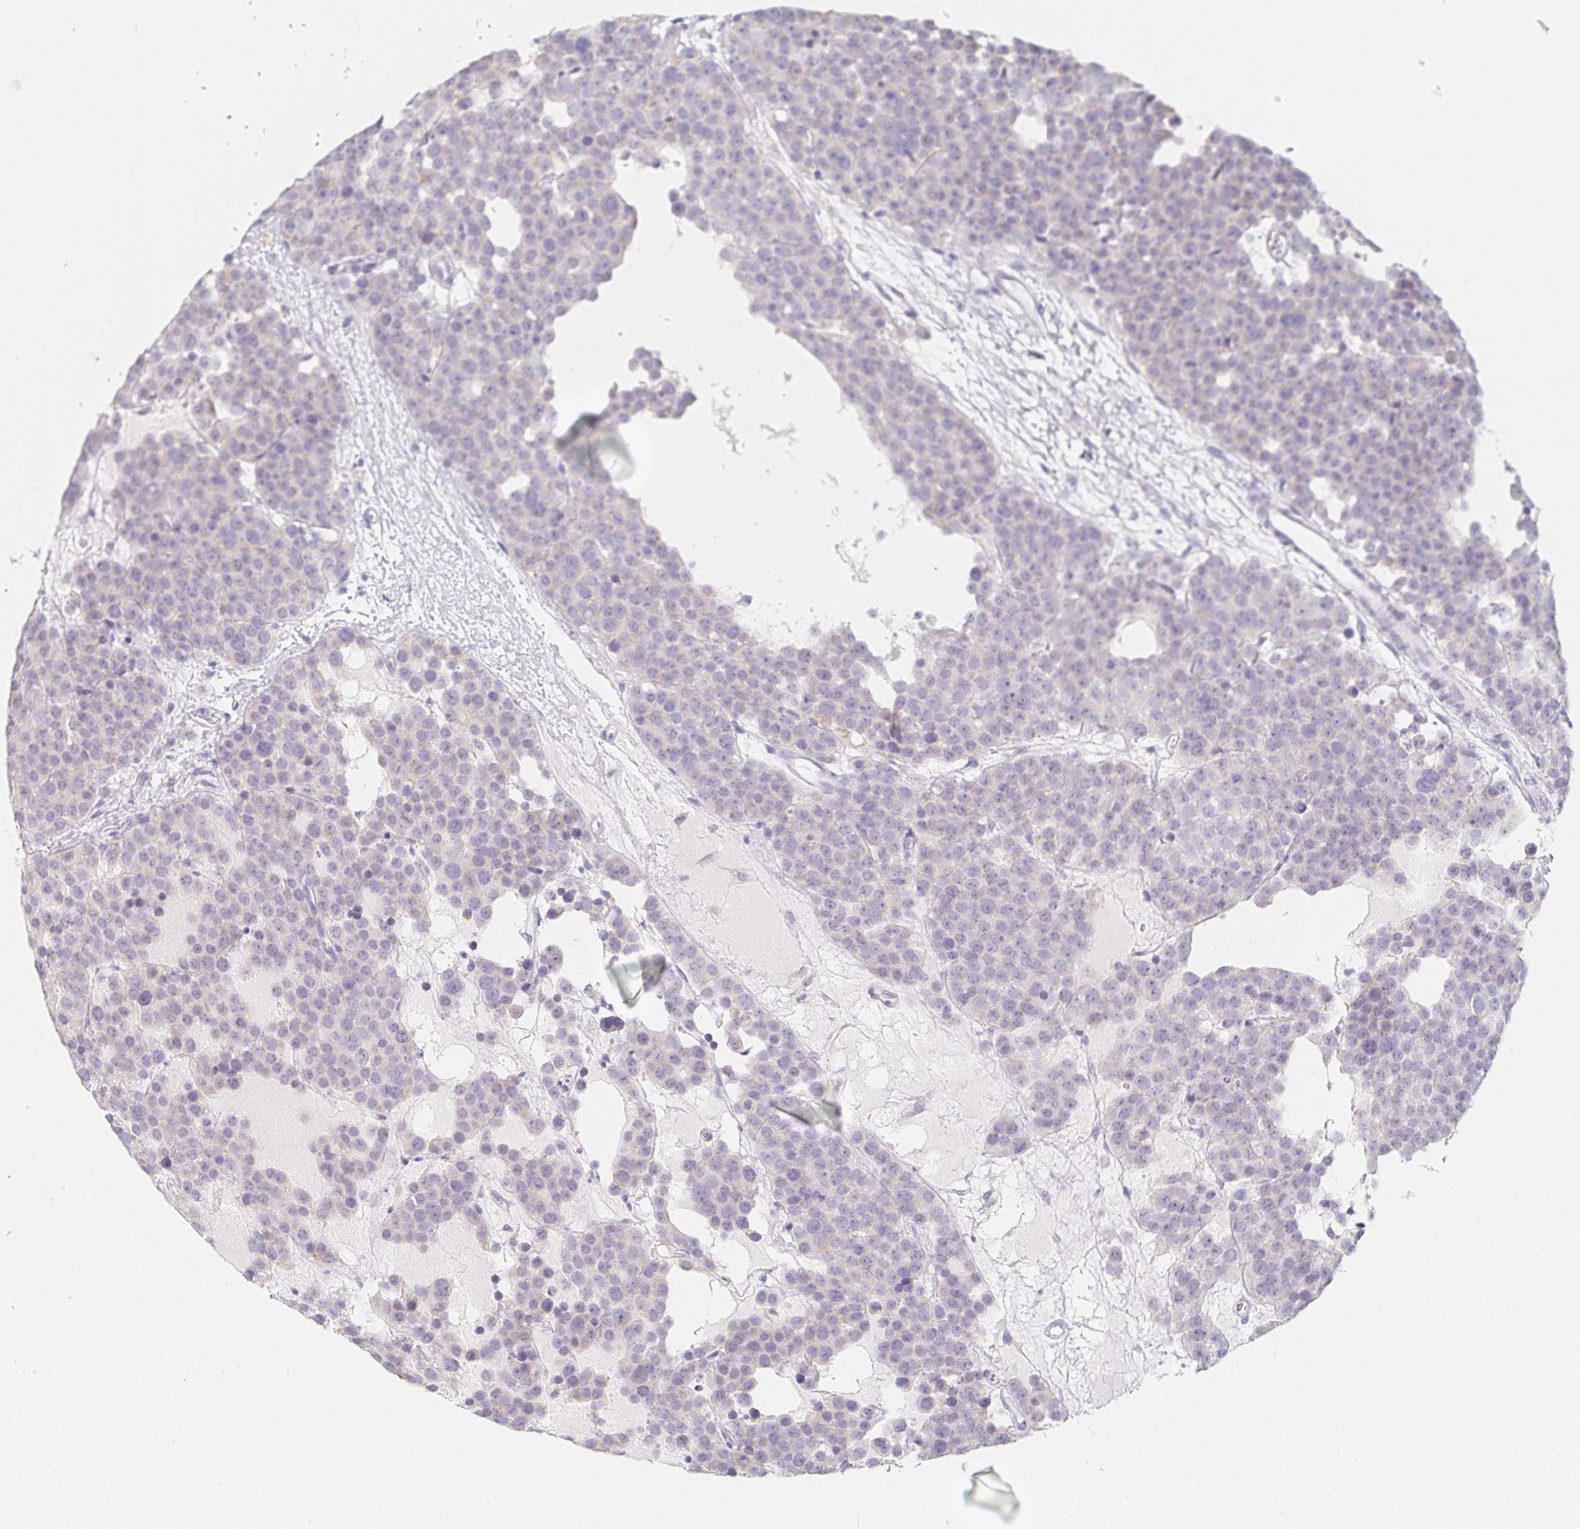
{"staining": {"intensity": "negative", "quantity": "none", "location": "none"}, "tissue": "testis cancer", "cell_type": "Tumor cells", "image_type": "cancer", "snomed": [{"axis": "morphology", "description": "Seminoma, NOS"}, {"axis": "topography", "description": "Testis"}], "caption": "Testis cancer (seminoma) was stained to show a protein in brown. There is no significant expression in tumor cells. (DAB (3,3'-diaminobenzidine) IHC visualized using brightfield microscopy, high magnification).", "gene": "GLIPR1L1", "patient": {"sex": "male", "age": 71}}